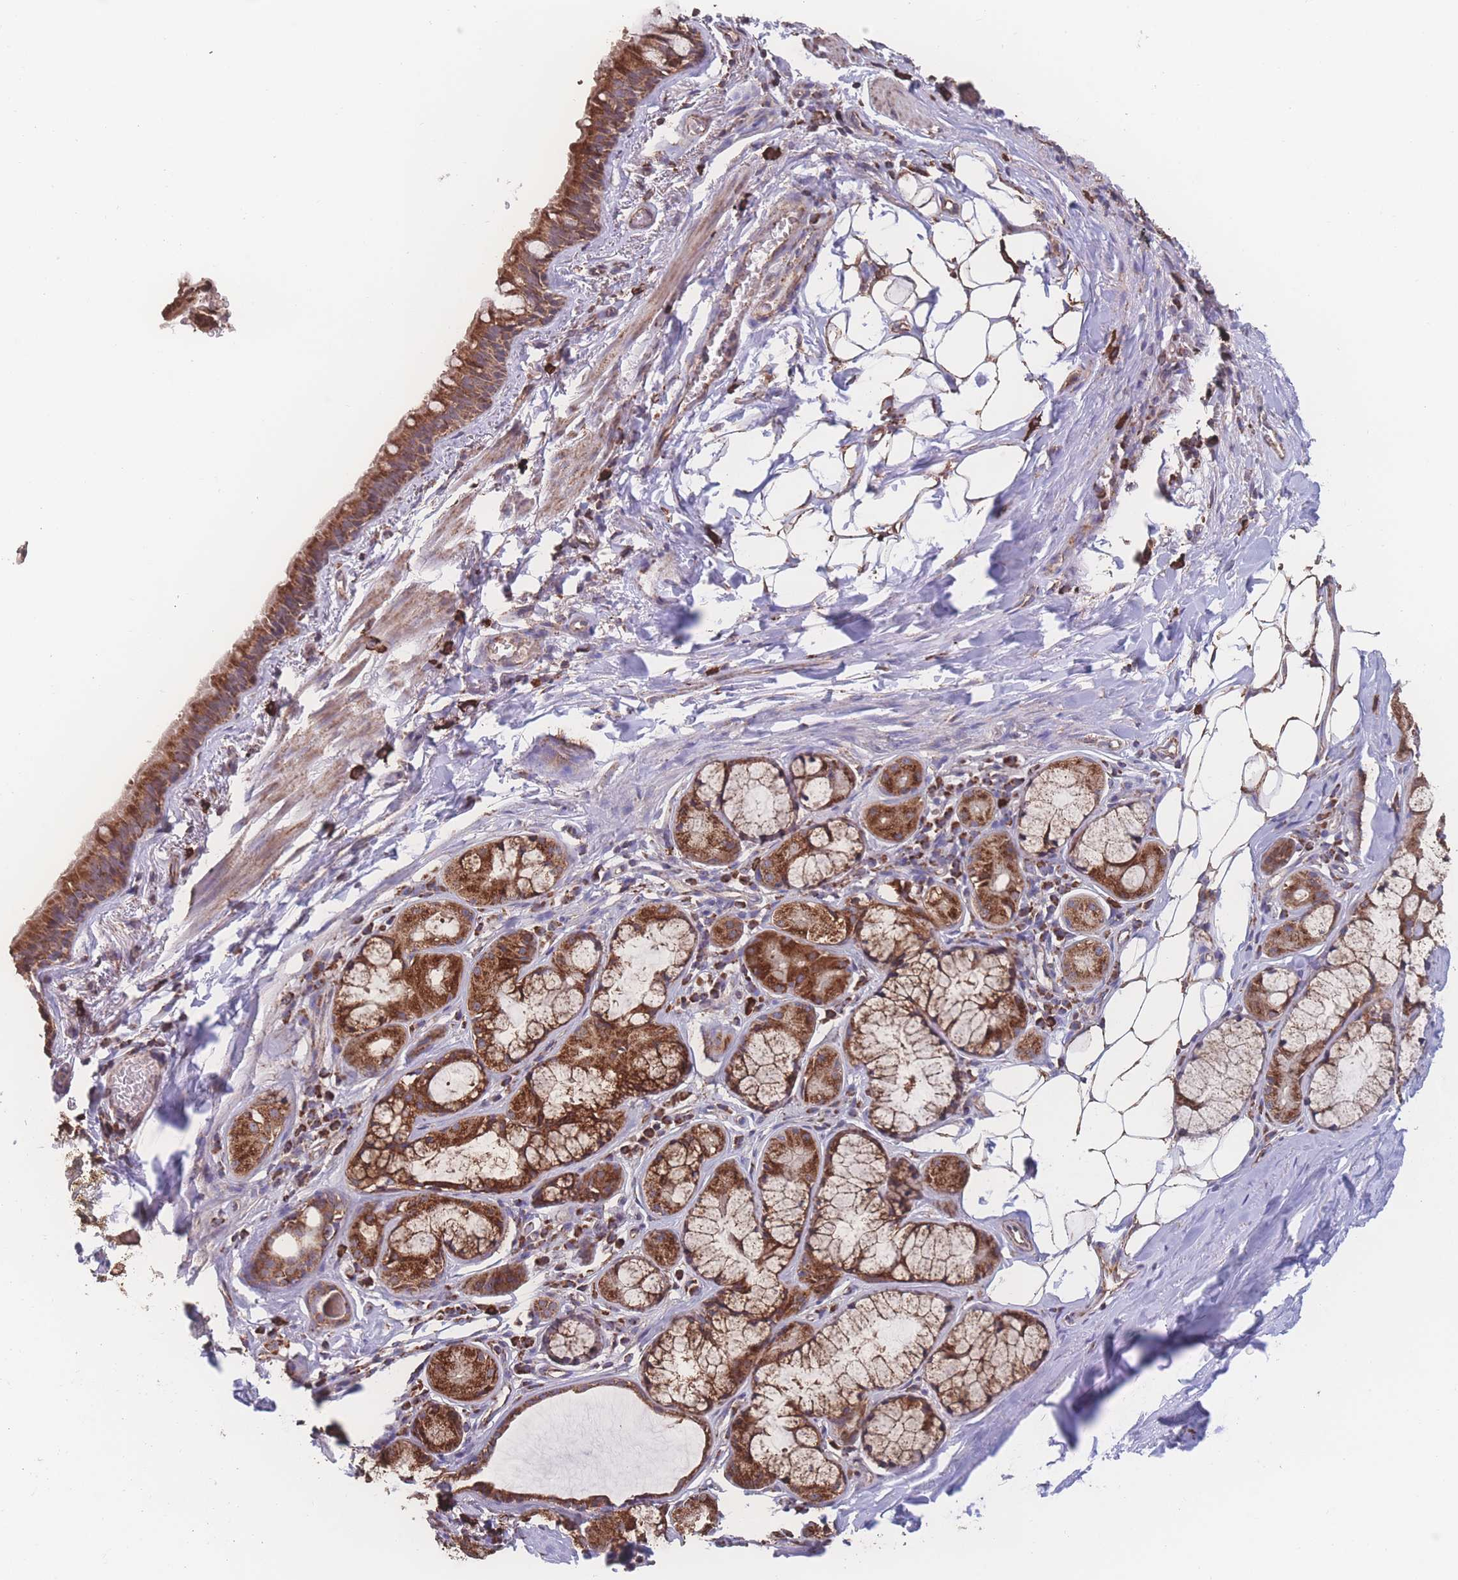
{"staining": {"intensity": "strong", "quantity": ">75%", "location": "cytoplasmic/membranous"}, "tissue": "bronchus", "cell_type": "Respiratory epithelial cells", "image_type": "normal", "snomed": [{"axis": "morphology", "description": "Normal tissue, NOS"}, {"axis": "topography", "description": "Cartilage tissue"}], "caption": "The image demonstrates a brown stain indicating the presence of a protein in the cytoplasmic/membranous of respiratory epithelial cells in bronchus. (DAB (3,3'-diaminobenzidine) IHC, brown staining for protein, blue staining for nuclei).", "gene": "SGSM3", "patient": {"sex": "male", "age": 63}}